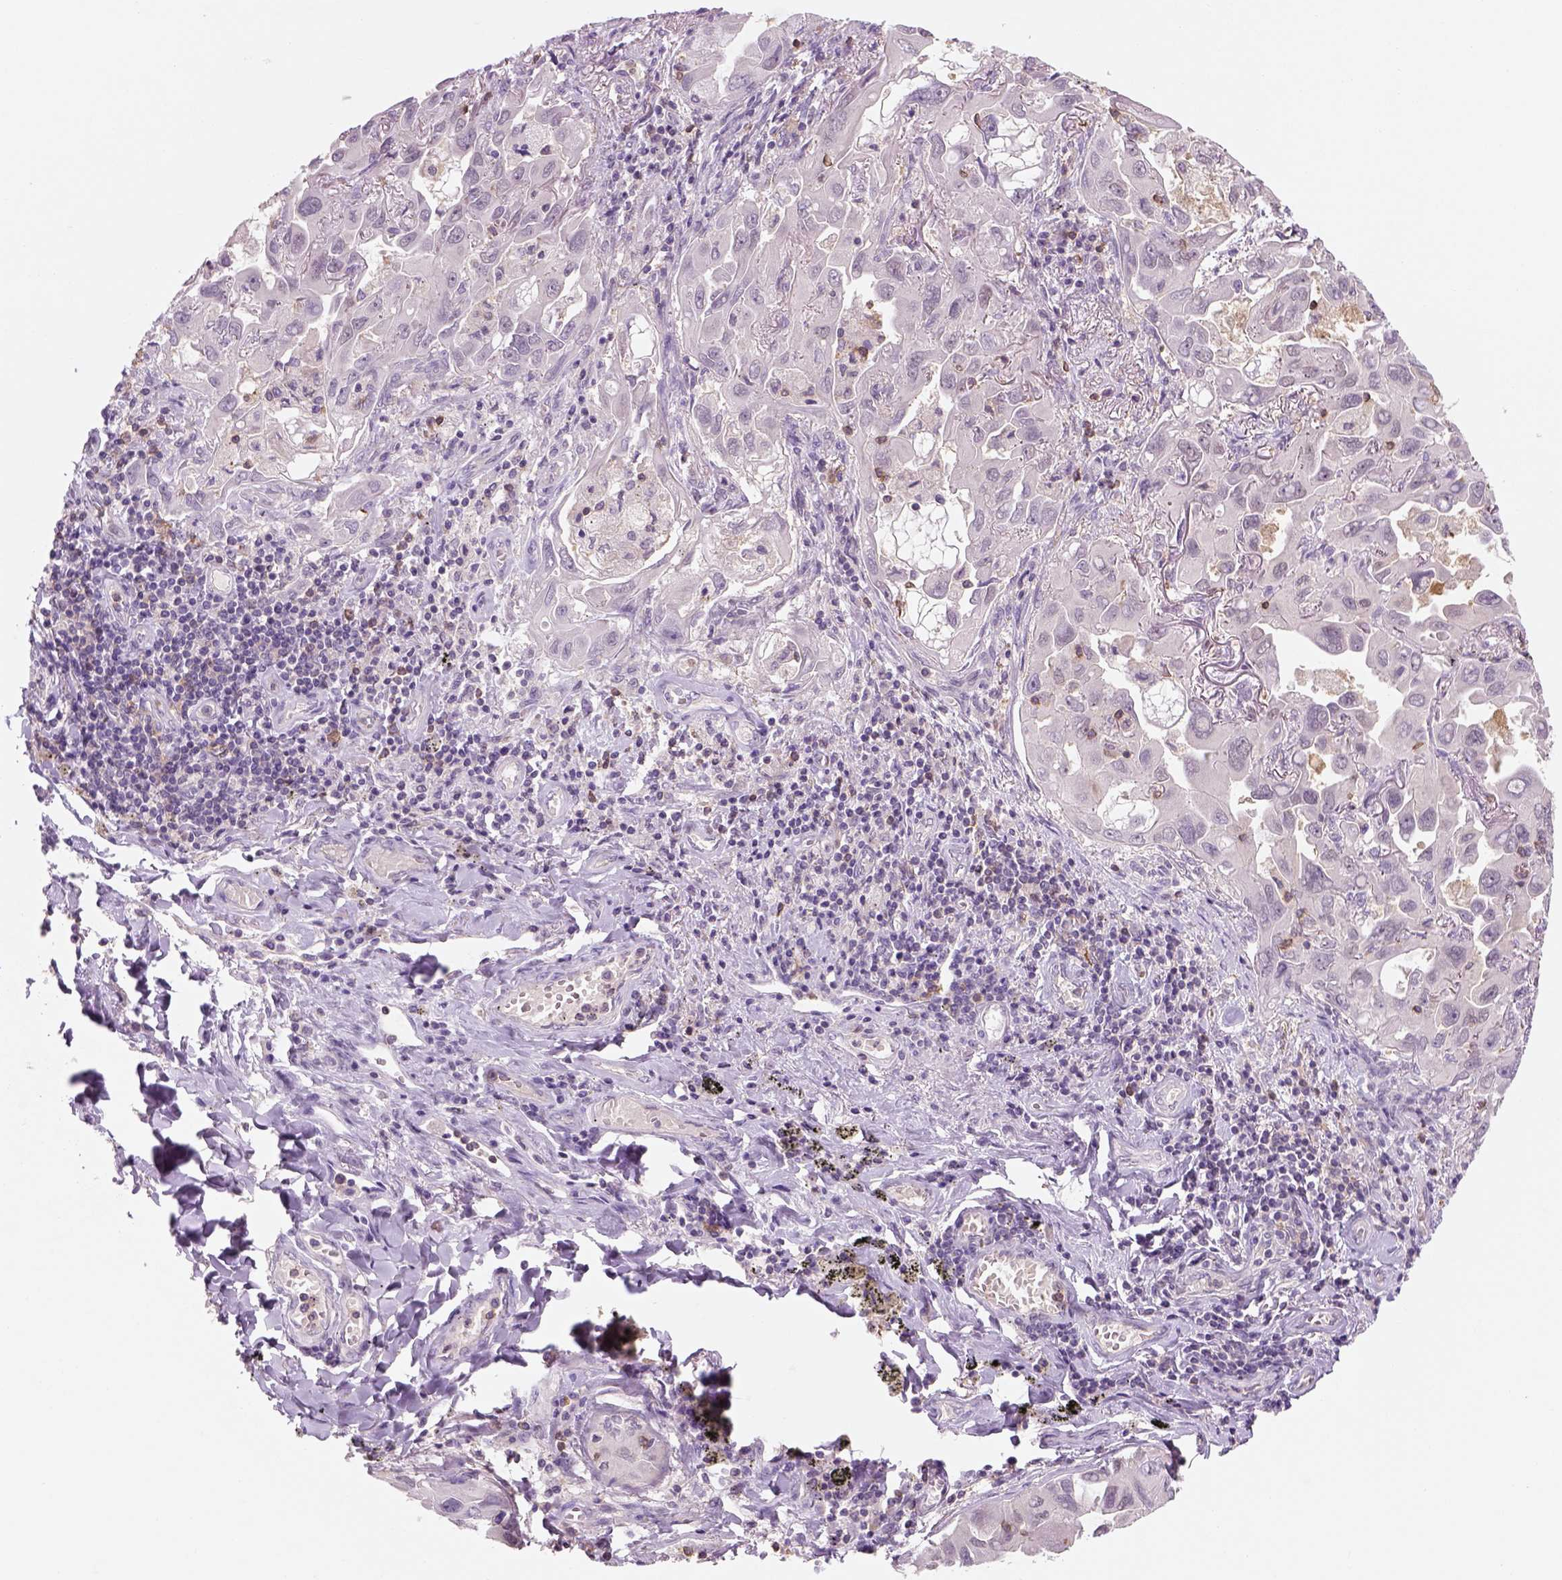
{"staining": {"intensity": "negative", "quantity": "none", "location": "none"}, "tissue": "lung cancer", "cell_type": "Tumor cells", "image_type": "cancer", "snomed": [{"axis": "morphology", "description": "Adenocarcinoma, NOS"}, {"axis": "topography", "description": "Lung"}], "caption": "DAB immunohistochemical staining of lung cancer exhibits no significant positivity in tumor cells.", "gene": "GOT1", "patient": {"sex": "male", "age": 64}}